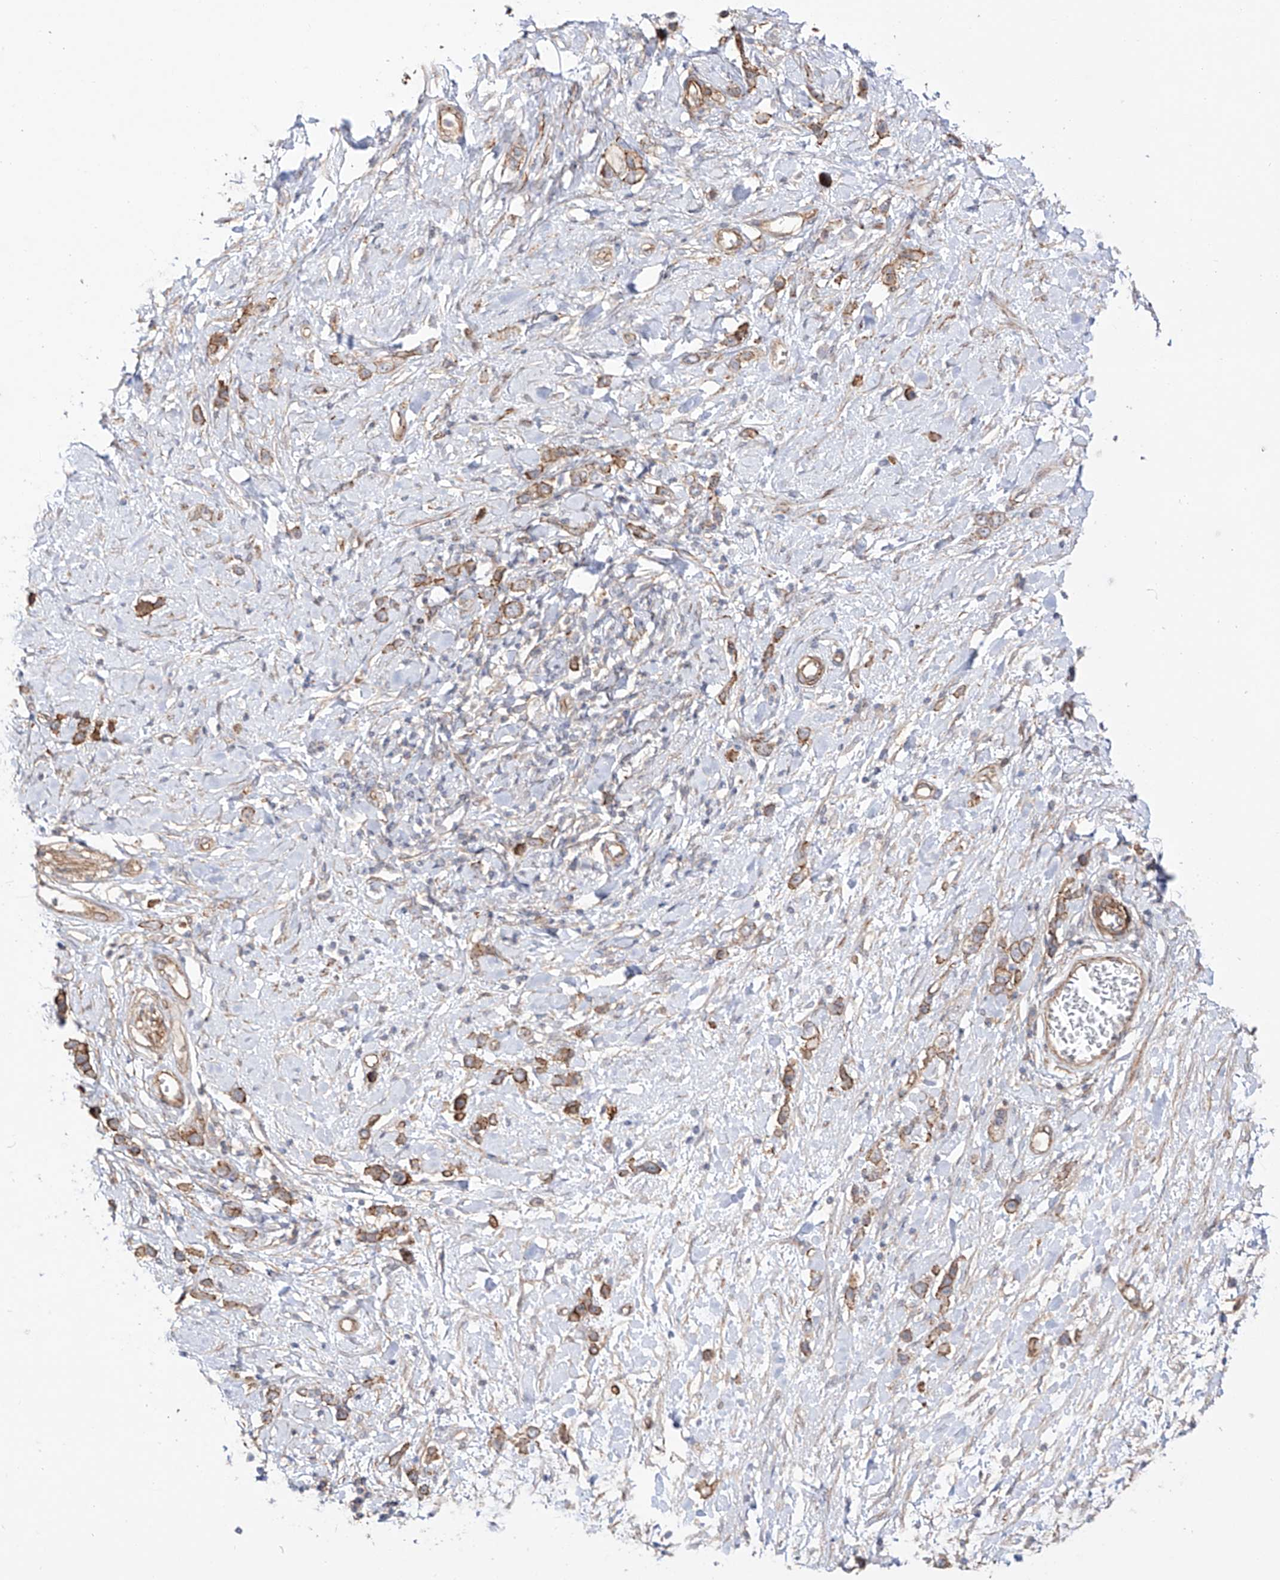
{"staining": {"intensity": "moderate", "quantity": ">75%", "location": "cytoplasmic/membranous"}, "tissue": "stomach cancer", "cell_type": "Tumor cells", "image_type": "cancer", "snomed": [{"axis": "morphology", "description": "Adenocarcinoma, NOS"}, {"axis": "topography", "description": "Stomach"}], "caption": "A histopathology image showing moderate cytoplasmic/membranous expression in about >75% of tumor cells in stomach cancer (adenocarcinoma), as visualized by brown immunohistochemical staining.", "gene": "ZNF180", "patient": {"sex": "female", "age": 65}}